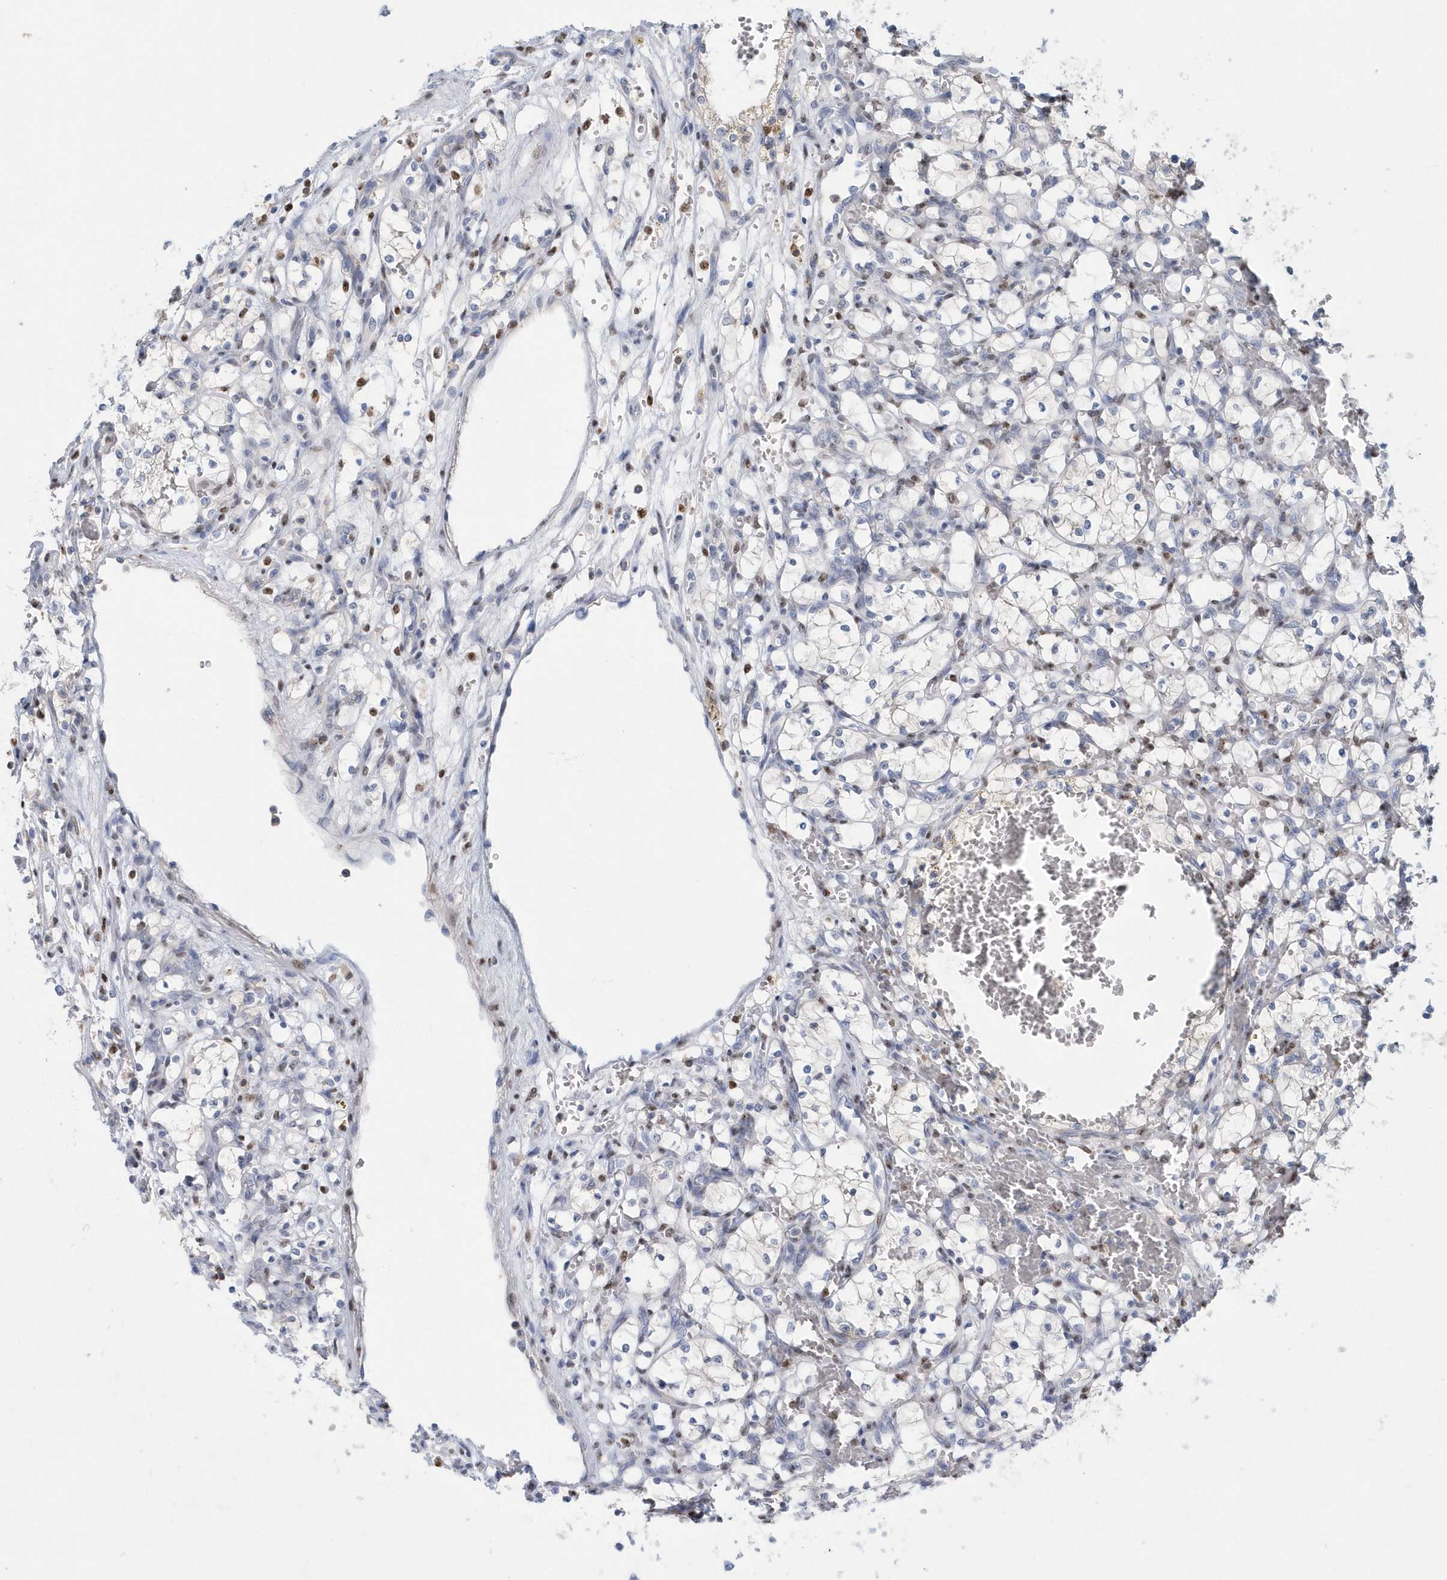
{"staining": {"intensity": "moderate", "quantity": "<25%", "location": "nuclear"}, "tissue": "renal cancer", "cell_type": "Tumor cells", "image_type": "cancer", "snomed": [{"axis": "morphology", "description": "Adenocarcinoma, NOS"}, {"axis": "topography", "description": "Kidney"}], "caption": "Human renal adenocarcinoma stained for a protein (brown) demonstrates moderate nuclear positive expression in approximately <25% of tumor cells.", "gene": "MACROH2A2", "patient": {"sex": "female", "age": 69}}